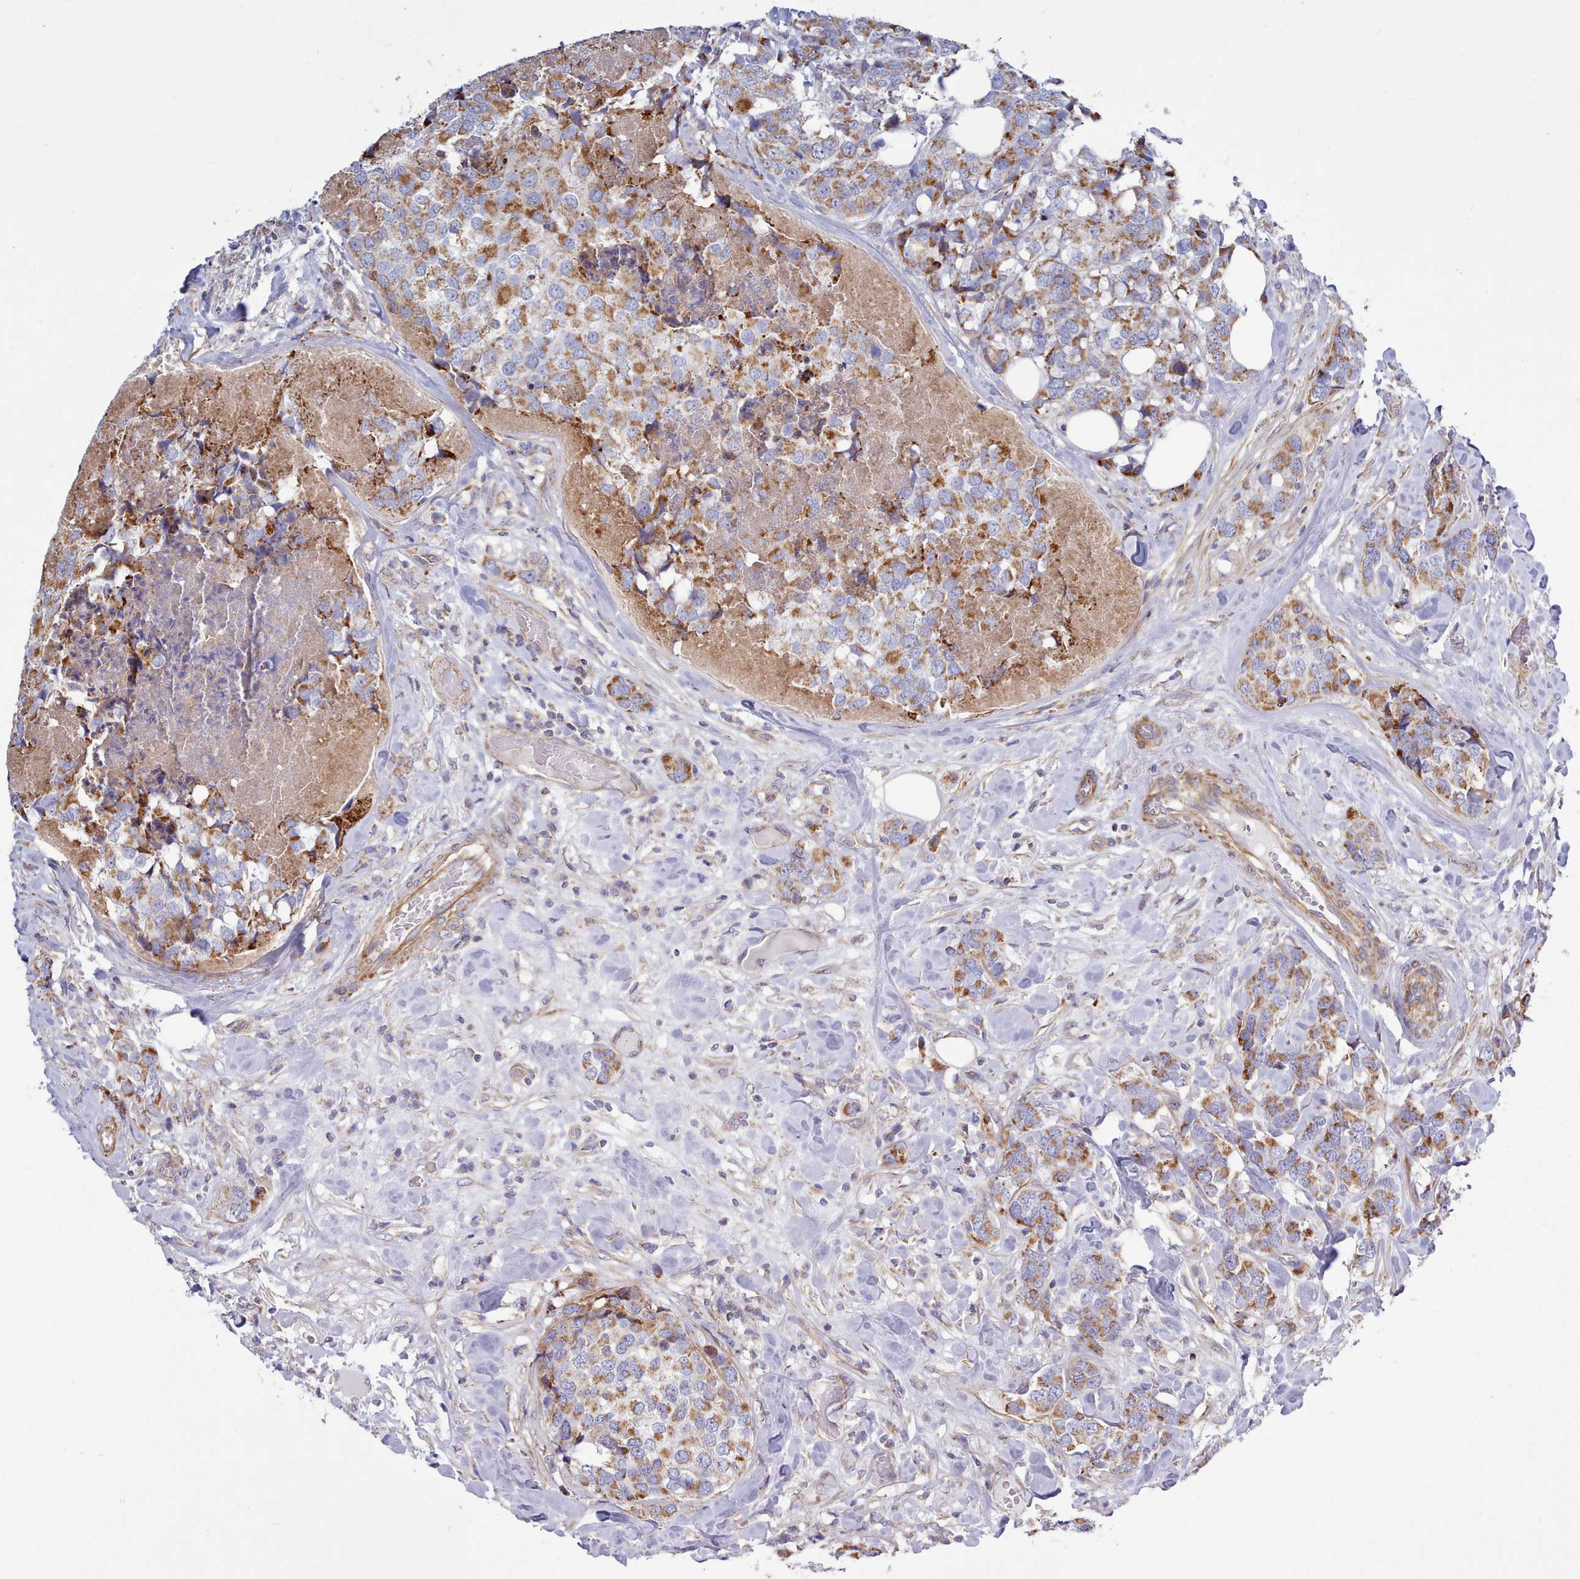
{"staining": {"intensity": "moderate", "quantity": ">75%", "location": "cytoplasmic/membranous"}, "tissue": "breast cancer", "cell_type": "Tumor cells", "image_type": "cancer", "snomed": [{"axis": "morphology", "description": "Lobular carcinoma"}, {"axis": "topography", "description": "Breast"}], "caption": "An image of human breast cancer (lobular carcinoma) stained for a protein demonstrates moderate cytoplasmic/membranous brown staining in tumor cells.", "gene": "MRPL21", "patient": {"sex": "female", "age": 59}}